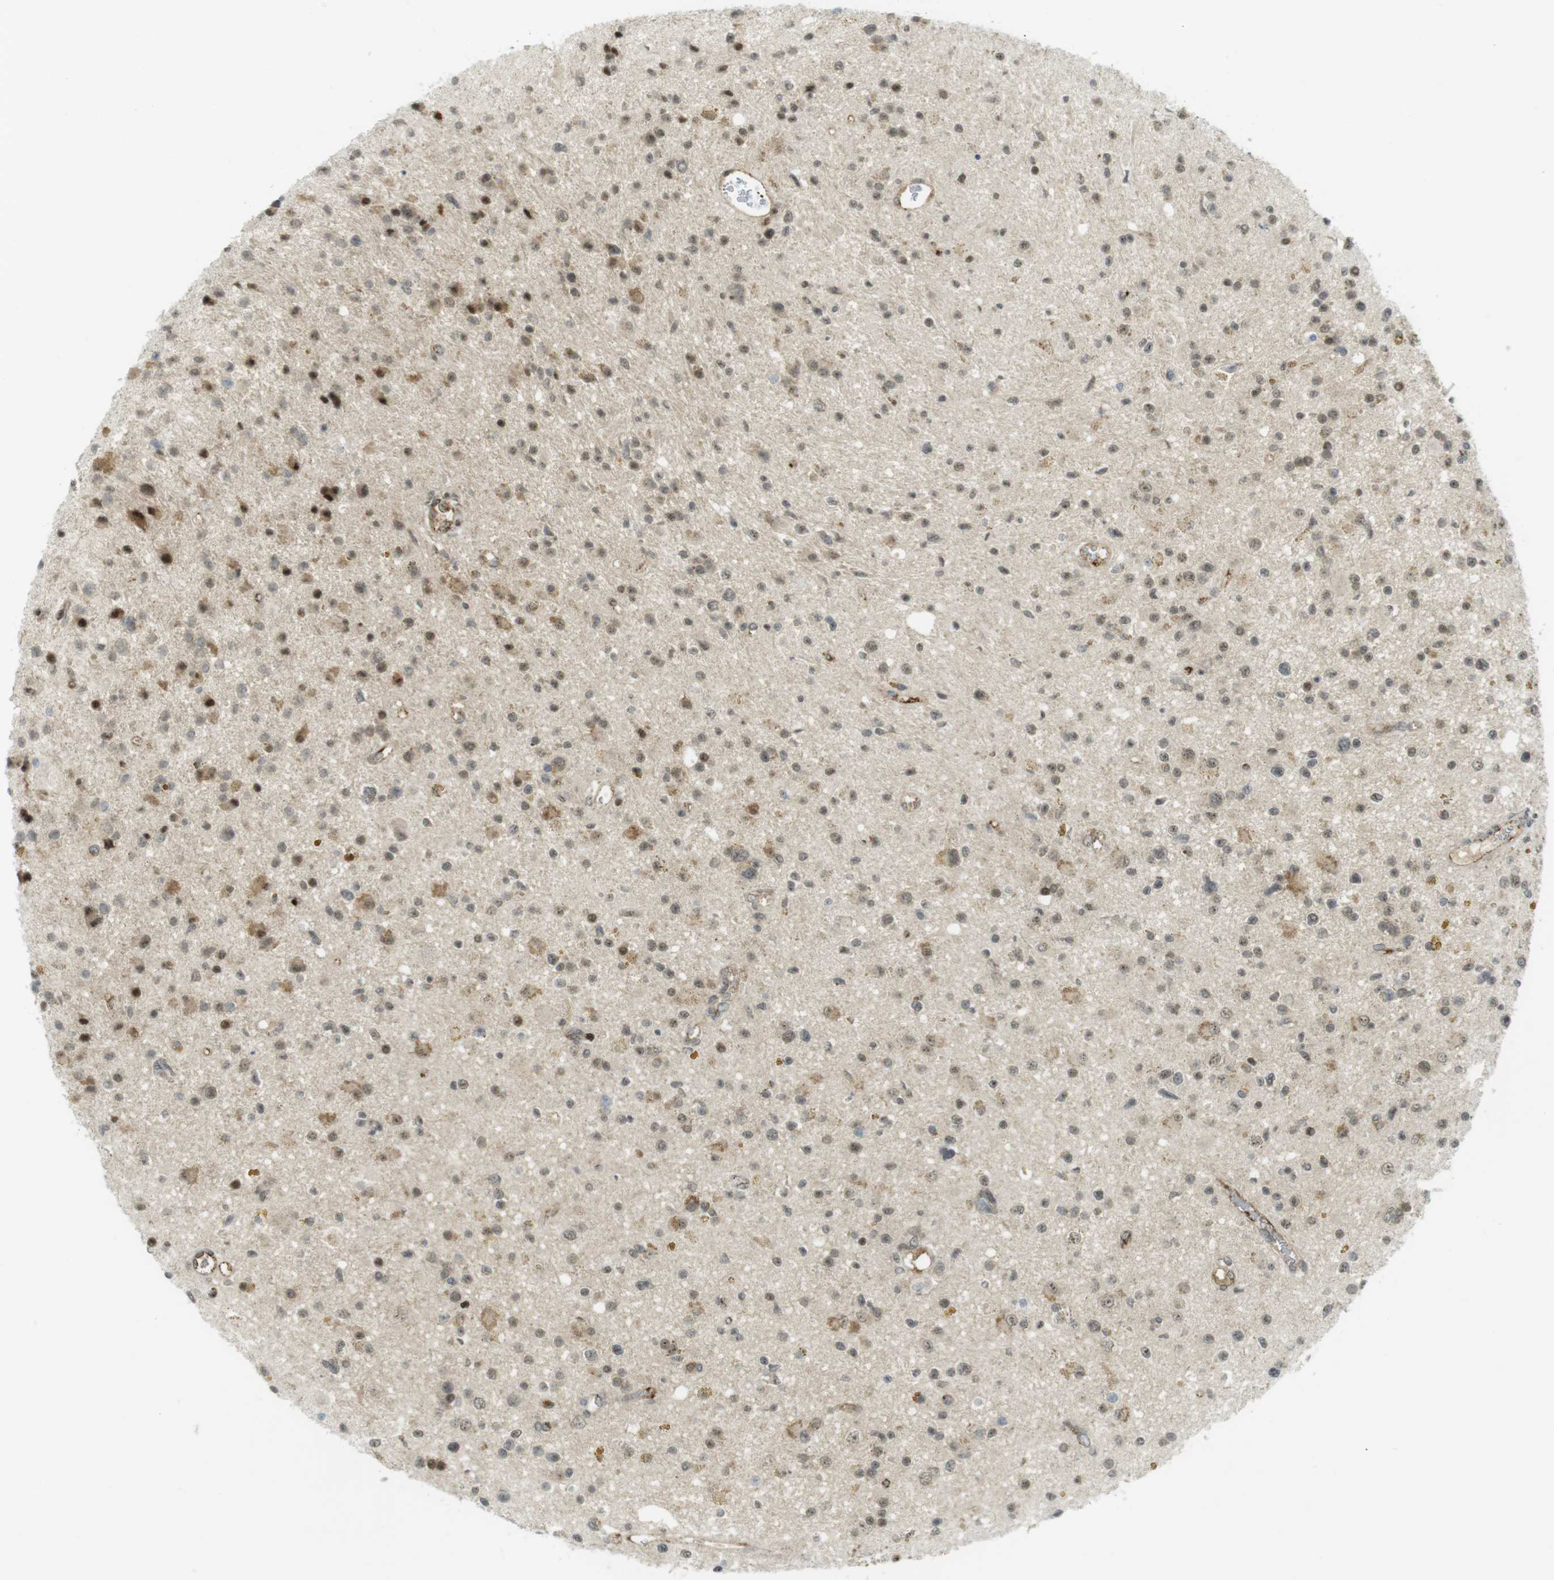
{"staining": {"intensity": "moderate", "quantity": "25%-75%", "location": "cytoplasmic/membranous,nuclear"}, "tissue": "glioma", "cell_type": "Tumor cells", "image_type": "cancer", "snomed": [{"axis": "morphology", "description": "Glioma, malignant, High grade"}, {"axis": "topography", "description": "Brain"}], "caption": "A brown stain shows moderate cytoplasmic/membranous and nuclear staining of a protein in glioma tumor cells. Nuclei are stained in blue.", "gene": "PPP1R13B", "patient": {"sex": "male", "age": 33}}